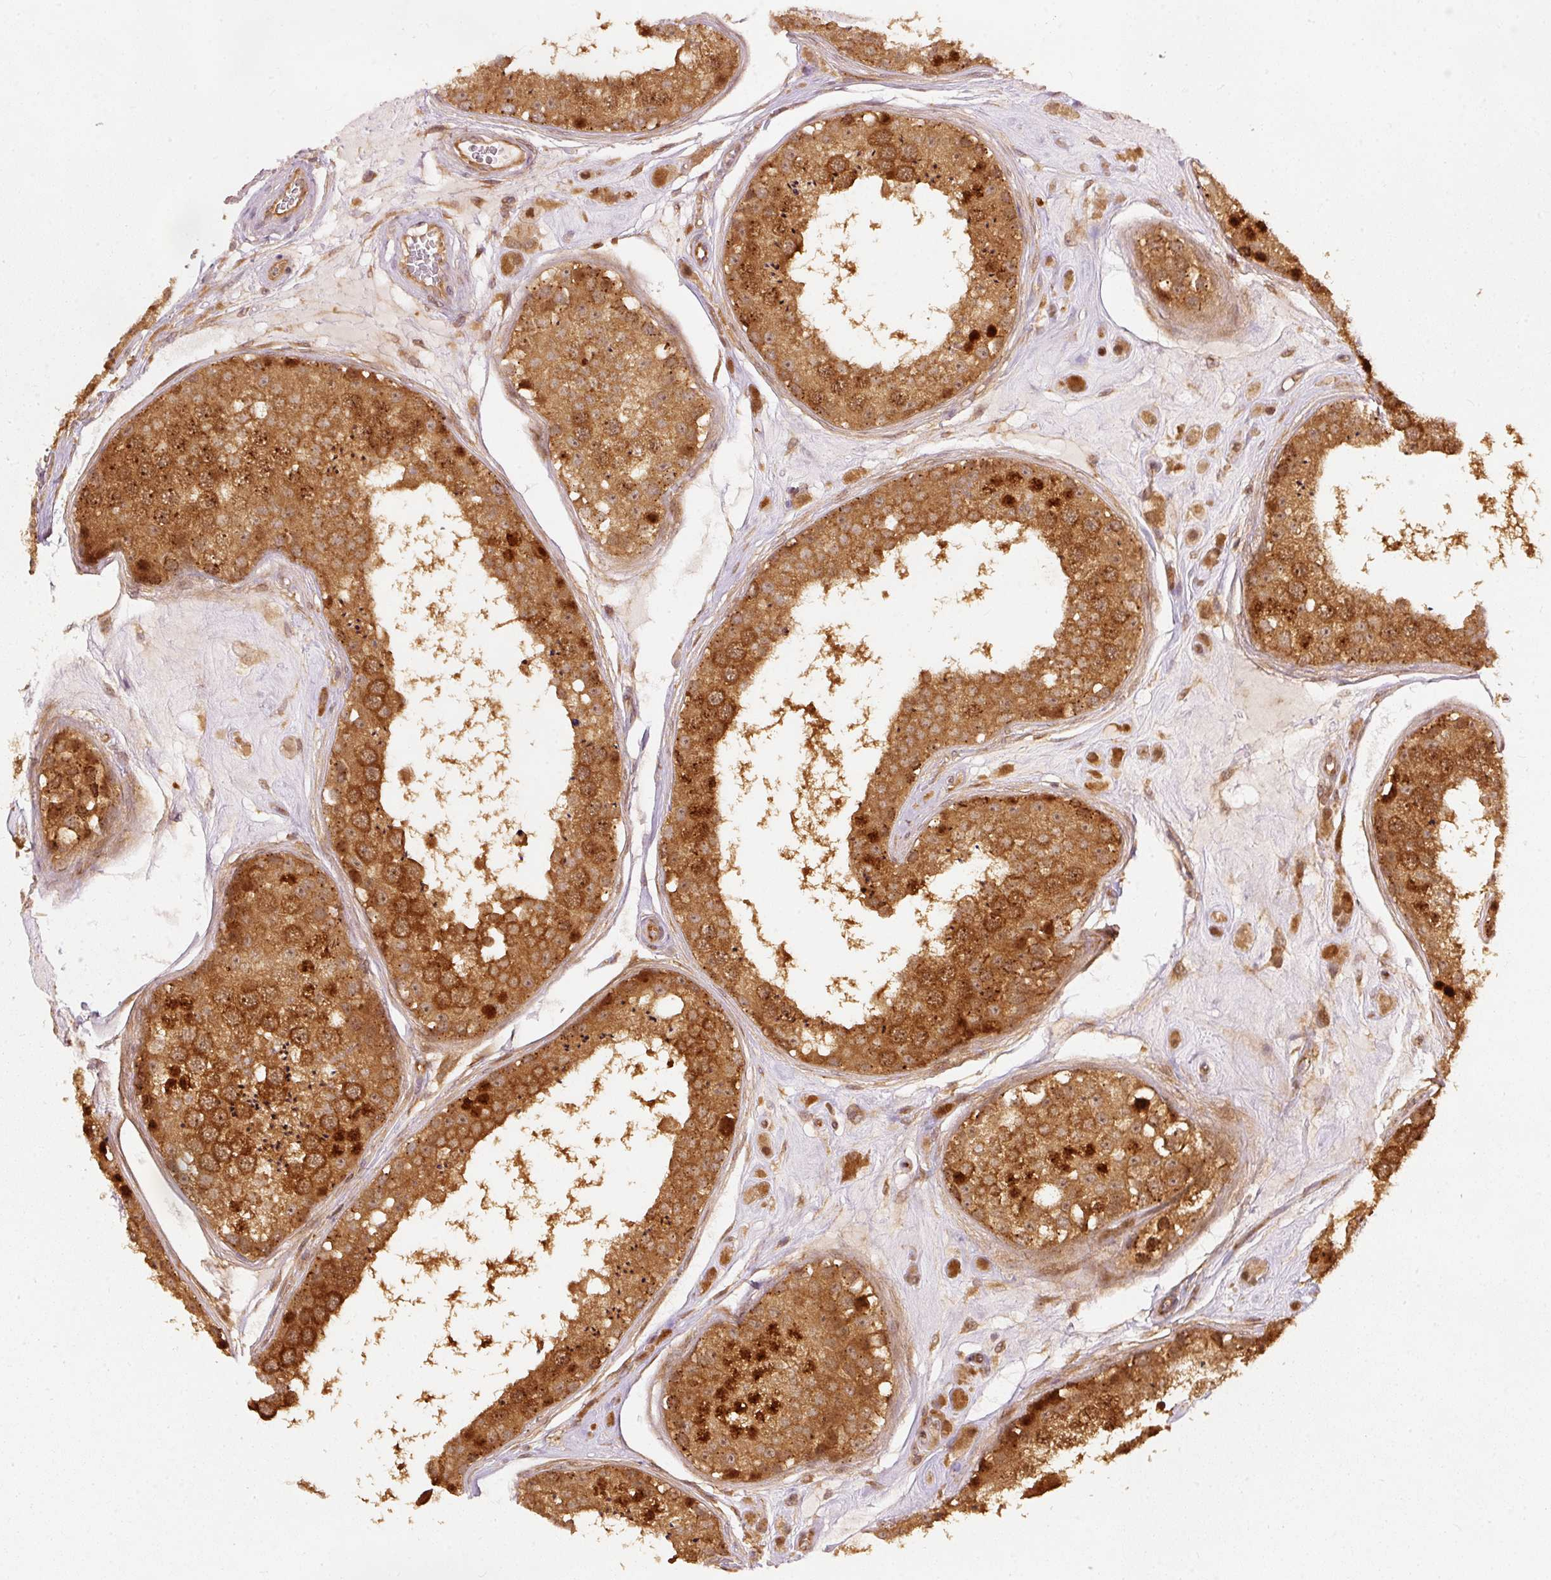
{"staining": {"intensity": "strong", "quantity": ">75%", "location": "cytoplasmic/membranous,nuclear"}, "tissue": "testis", "cell_type": "Cells in seminiferous ducts", "image_type": "normal", "snomed": [{"axis": "morphology", "description": "Normal tissue, NOS"}, {"axis": "topography", "description": "Testis"}], "caption": "Protein expression analysis of benign human testis reveals strong cytoplasmic/membranous,nuclear positivity in approximately >75% of cells in seminiferous ducts.", "gene": "EIF3B", "patient": {"sex": "male", "age": 25}}